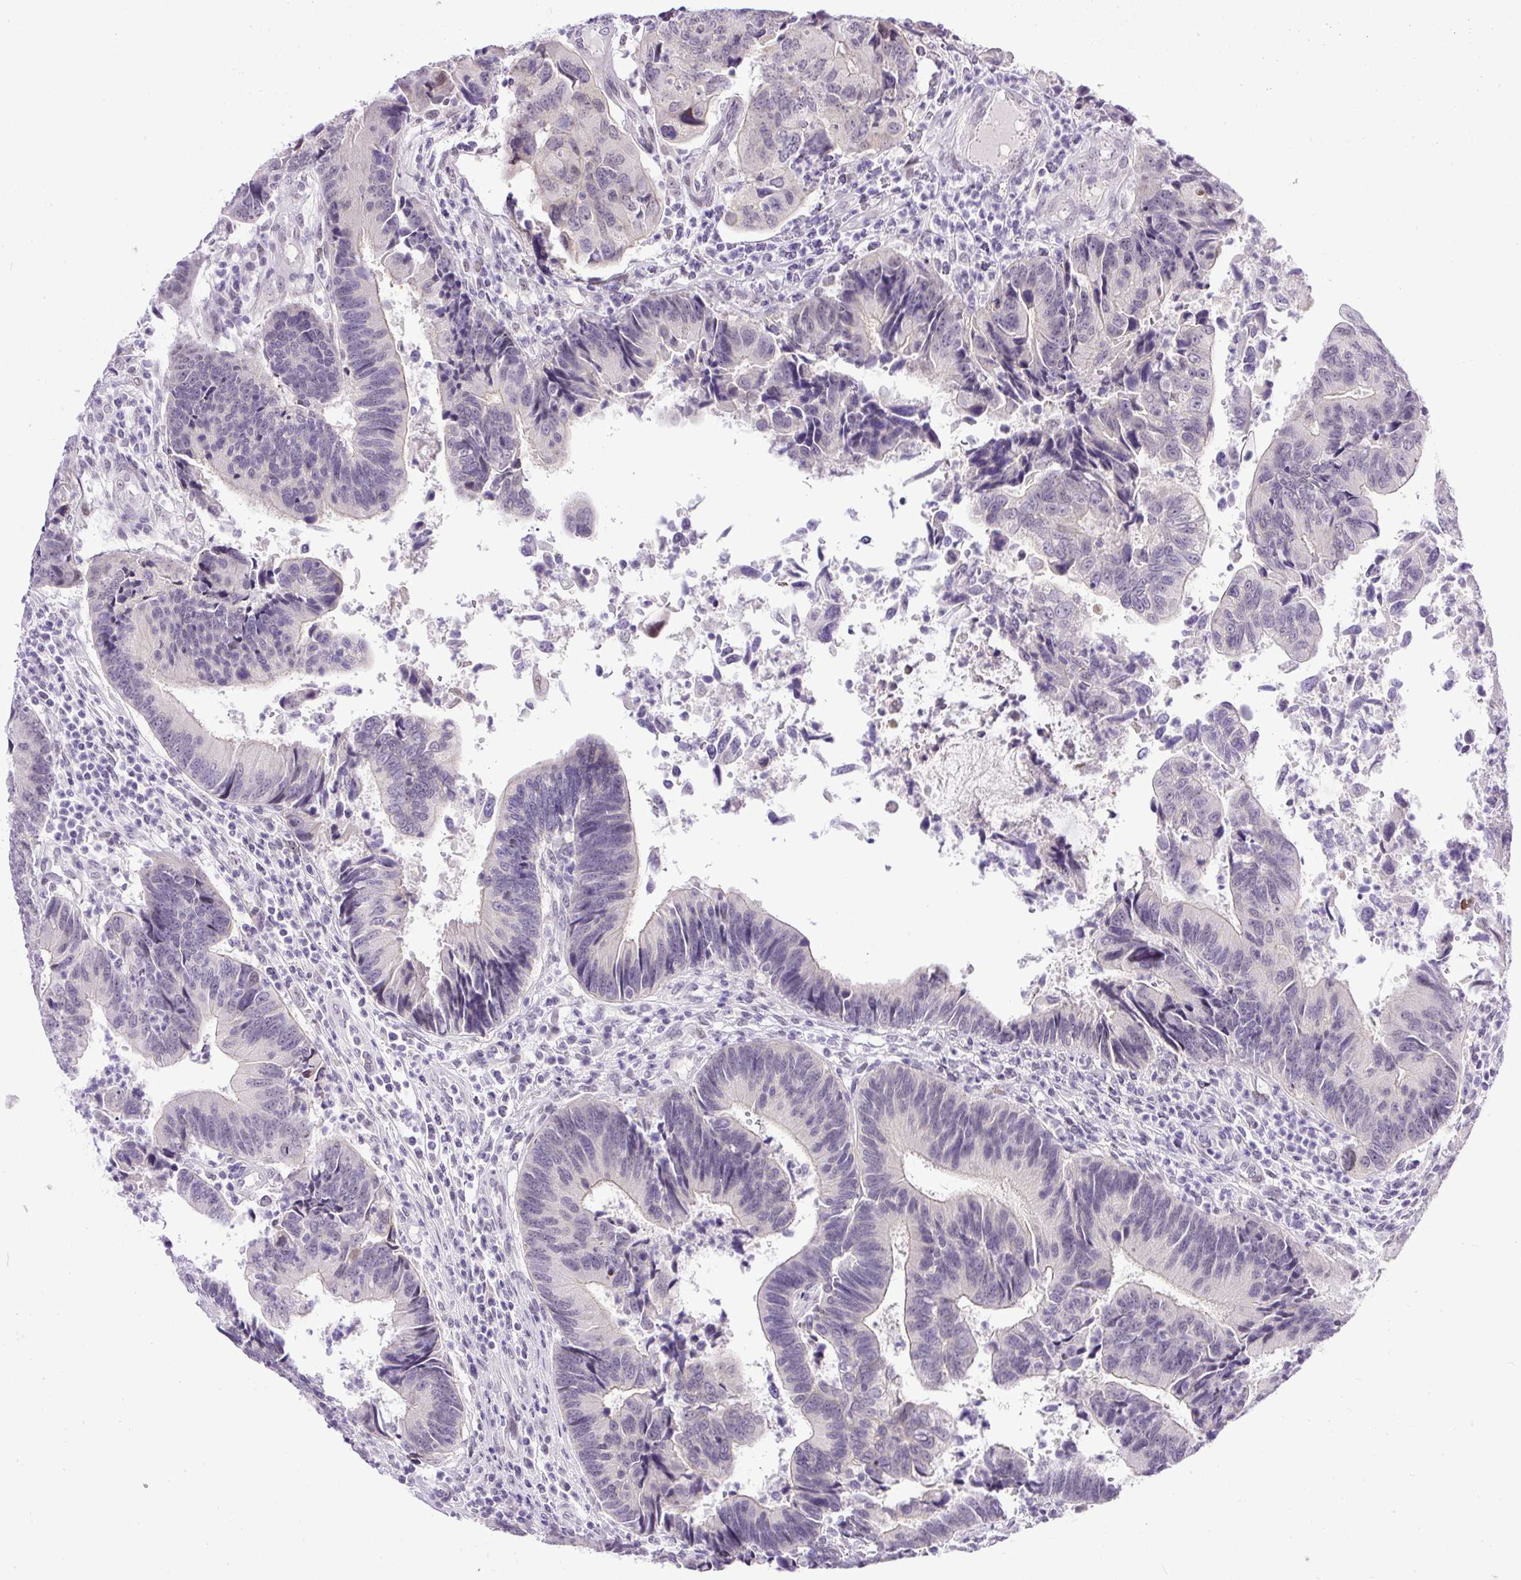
{"staining": {"intensity": "negative", "quantity": "none", "location": "none"}, "tissue": "colorectal cancer", "cell_type": "Tumor cells", "image_type": "cancer", "snomed": [{"axis": "morphology", "description": "Adenocarcinoma, NOS"}, {"axis": "topography", "description": "Colon"}], "caption": "Tumor cells show no significant staining in colorectal adenocarcinoma. (DAB (3,3'-diaminobenzidine) immunohistochemistry (IHC) with hematoxylin counter stain).", "gene": "WNT10B", "patient": {"sex": "female", "age": 67}}